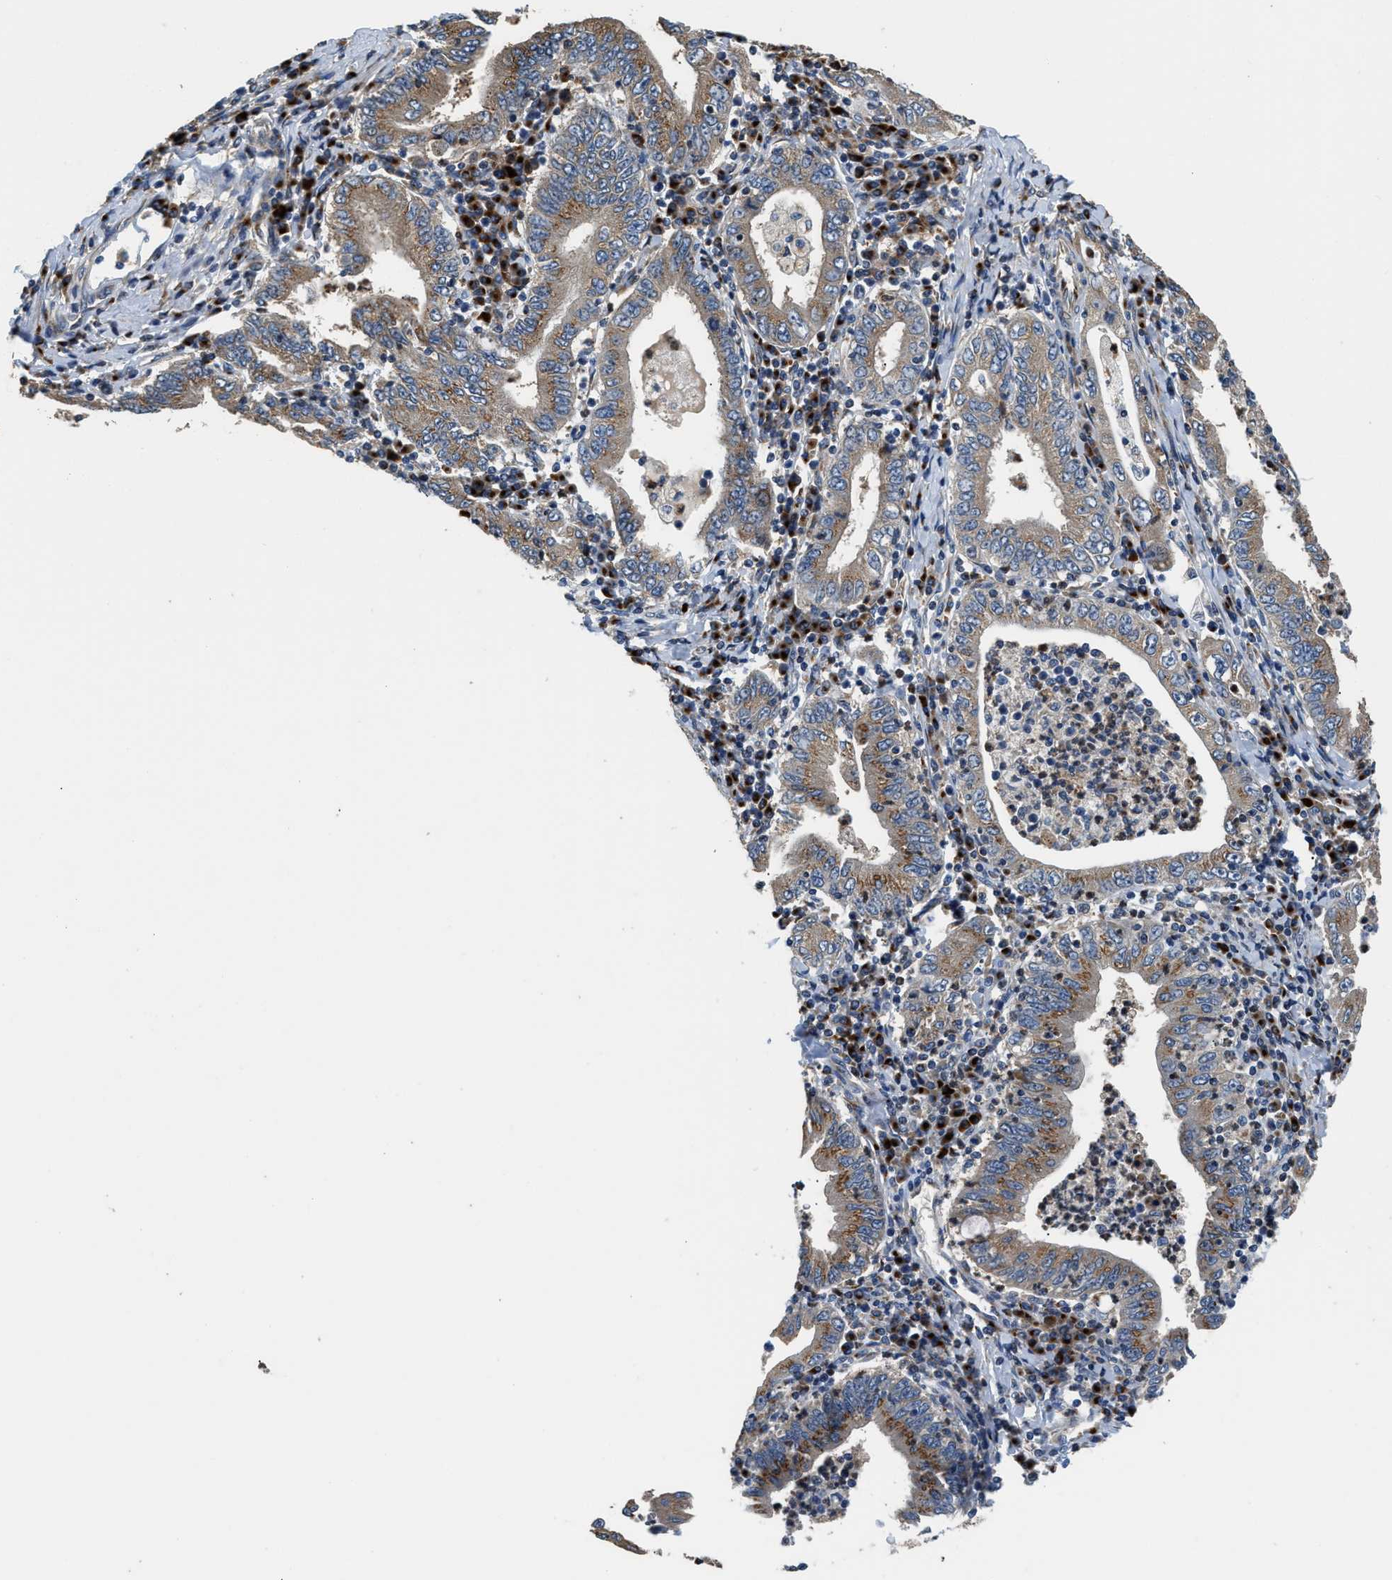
{"staining": {"intensity": "moderate", "quantity": ">75%", "location": "cytoplasmic/membranous"}, "tissue": "stomach cancer", "cell_type": "Tumor cells", "image_type": "cancer", "snomed": [{"axis": "morphology", "description": "Normal tissue, NOS"}, {"axis": "morphology", "description": "Adenocarcinoma, NOS"}, {"axis": "topography", "description": "Esophagus"}, {"axis": "topography", "description": "Stomach, upper"}, {"axis": "topography", "description": "Peripheral nerve tissue"}], "caption": "Moderate cytoplasmic/membranous expression is appreciated in about >75% of tumor cells in stomach cancer (adenocarcinoma).", "gene": "FUT8", "patient": {"sex": "male", "age": 62}}